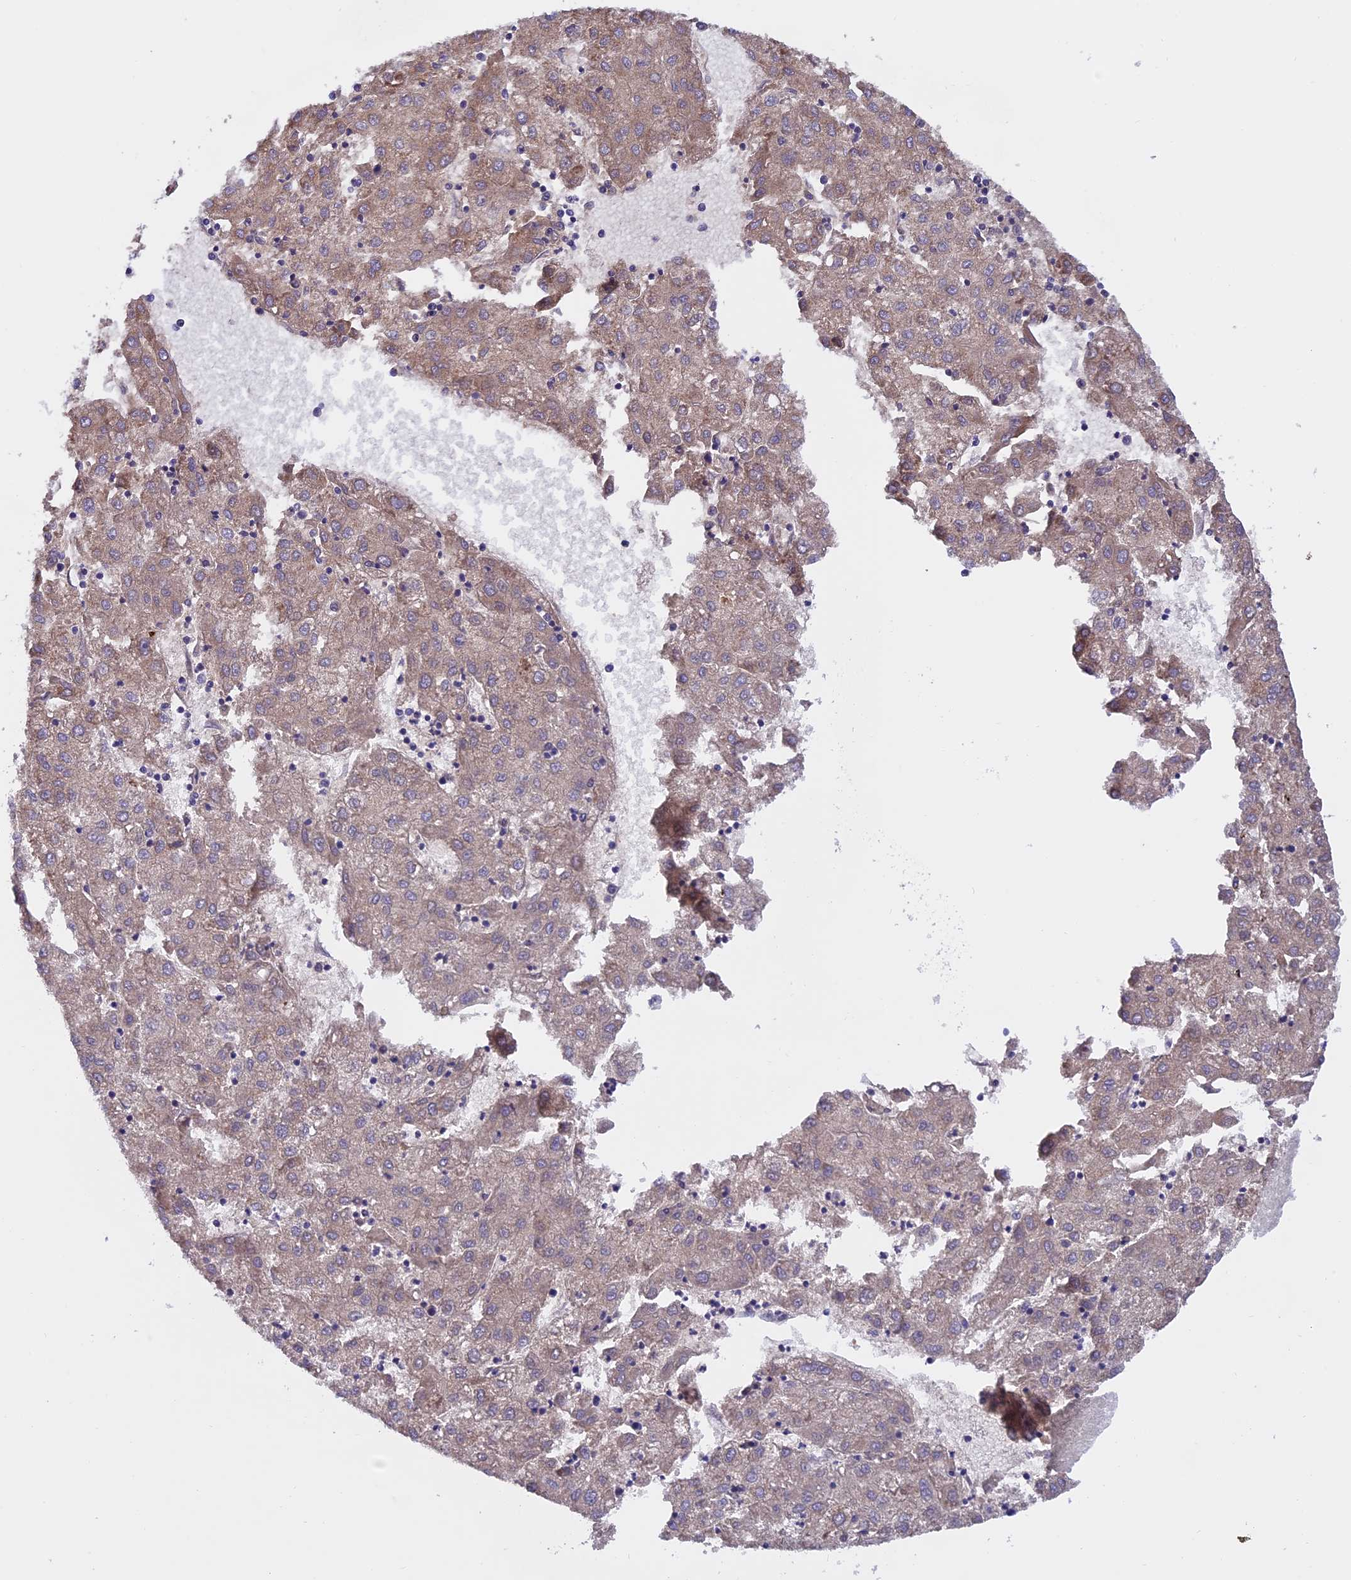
{"staining": {"intensity": "weak", "quantity": "25%-75%", "location": "cytoplasmic/membranous"}, "tissue": "liver cancer", "cell_type": "Tumor cells", "image_type": "cancer", "snomed": [{"axis": "morphology", "description": "Carcinoma, Hepatocellular, NOS"}, {"axis": "topography", "description": "Liver"}], "caption": "About 25%-75% of tumor cells in liver hepatocellular carcinoma reveal weak cytoplasmic/membranous protein staining as visualized by brown immunohistochemical staining.", "gene": "COL4A3", "patient": {"sex": "male", "age": 72}}